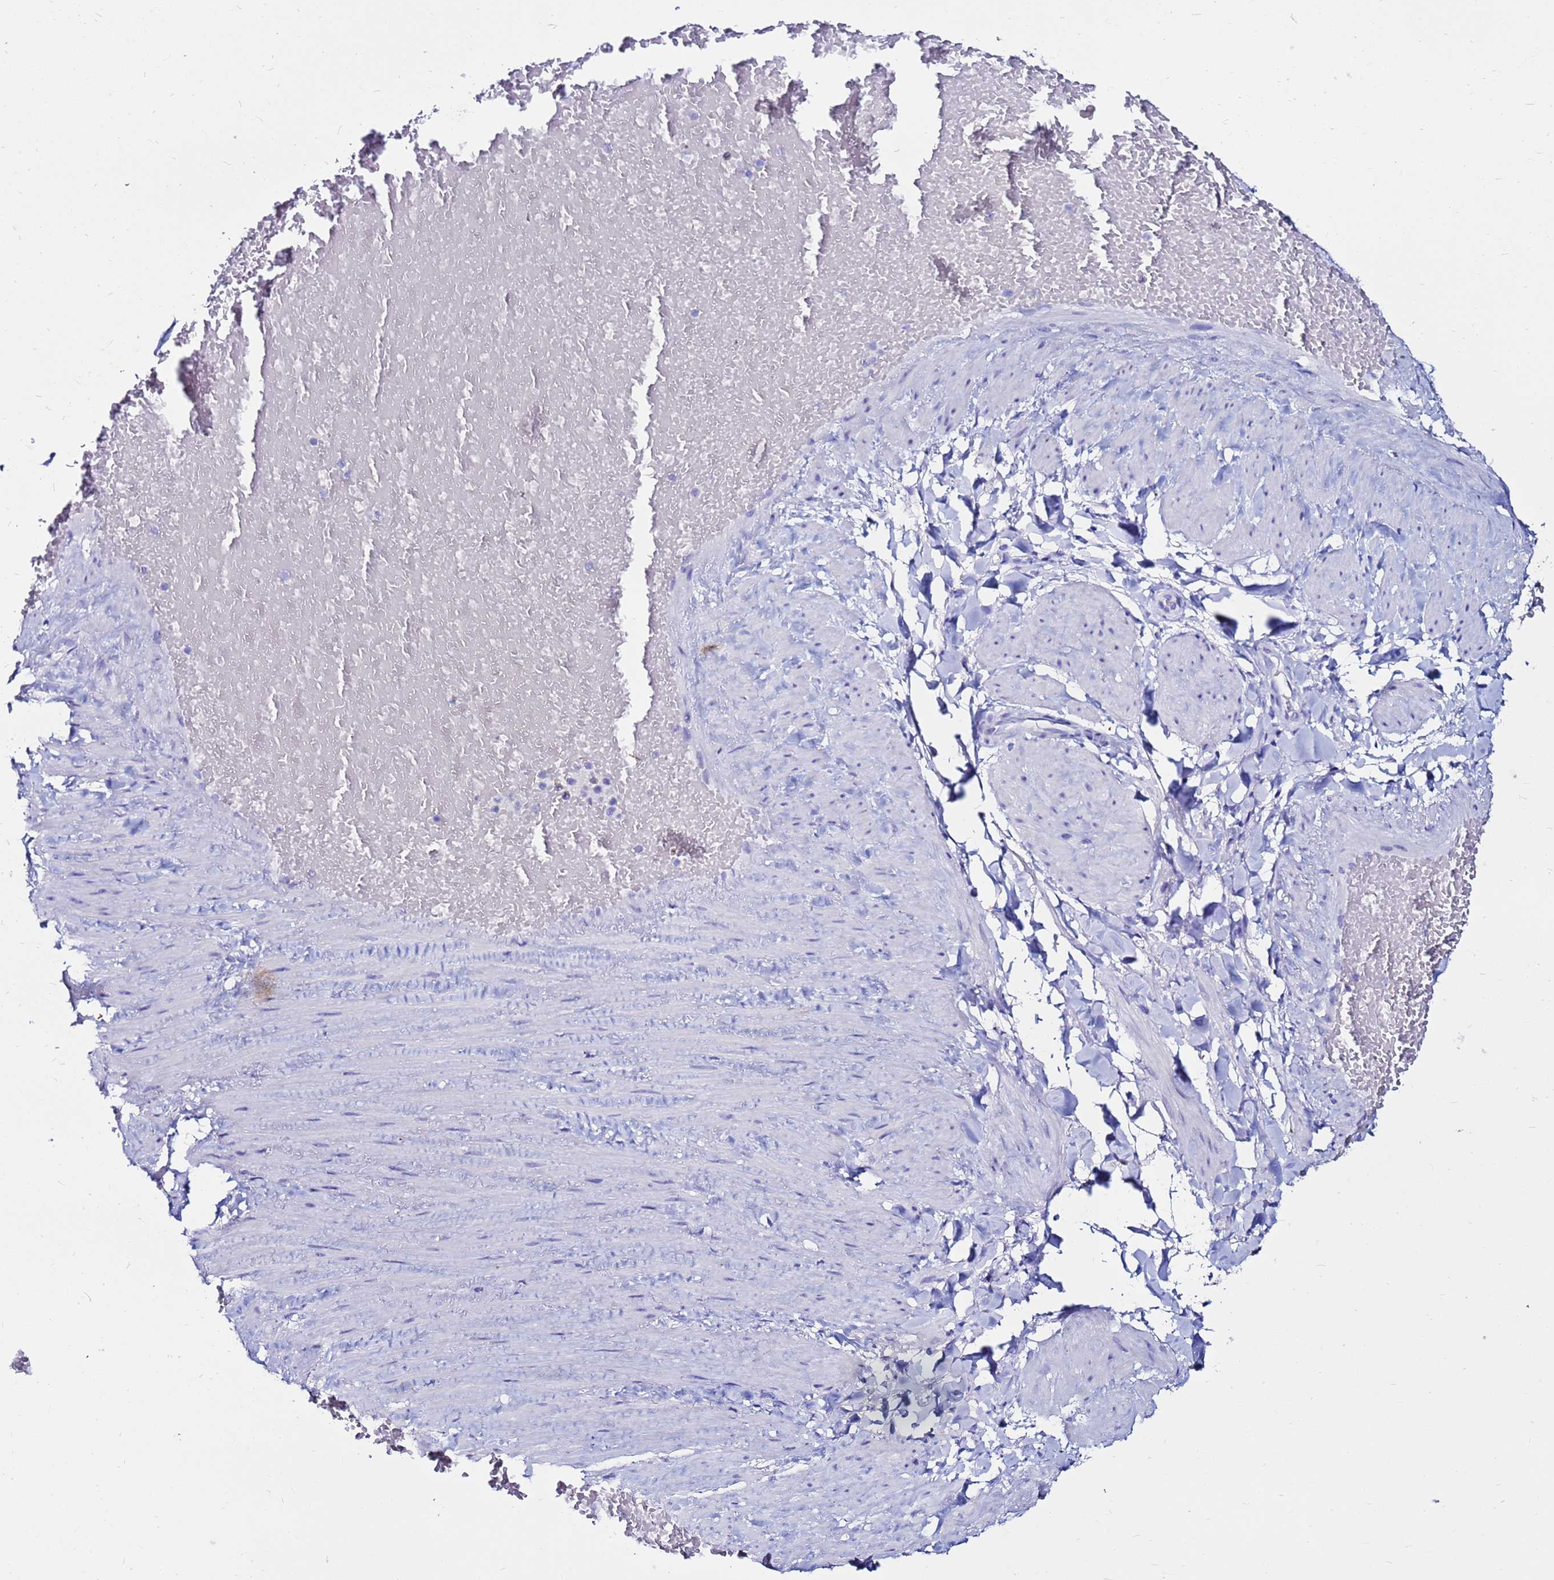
{"staining": {"intensity": "negative", "quantity": "none", "location": "none"}, "tissue": "adipose tissue", "cell_type": "Adipocytes", "image_type": "normal", "snomed": [{"axis": "morphology", "description": "Normal tissue, NOS"}, {"axis": "topography", "description": "Soft tissue"}, {"axis": "topography", "description": "Vascular tissue"}], "caption": "A photomicrograph of adipose tissue stained for a protein reveals no brown staining in adipocytes.", "gene": "PPP1R14C", "patient": {"sex": "male", "age": 54}}